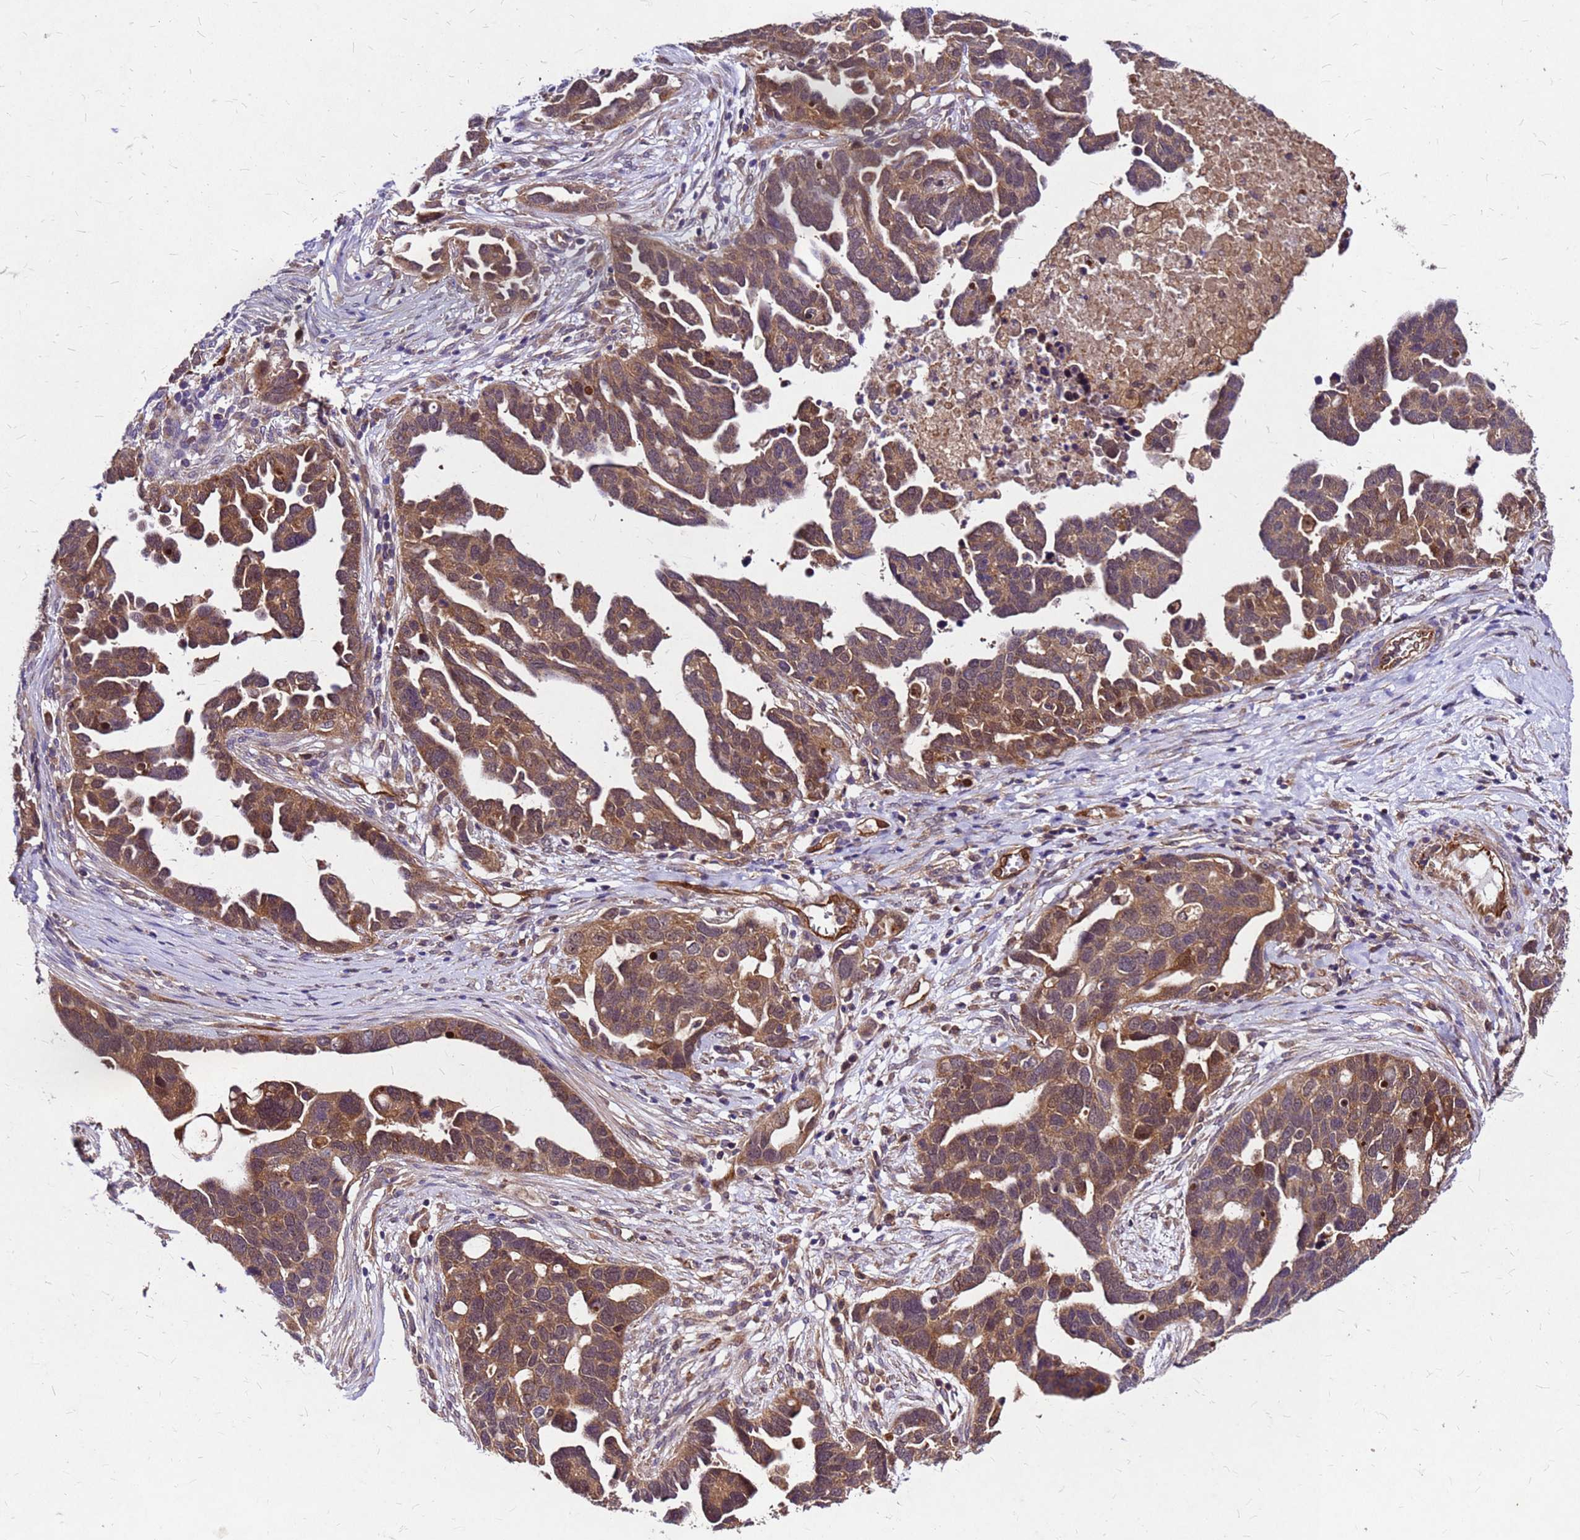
{"staining": {"intensity": "moderate", "quantity": ">75%", "location": "cytoplasmic/membranous"}, "tissue": "ovarian cancer", "cell_type": "Tumor cells", "image_type": "cancer", "snomed": [{"axis": "morphology", "description": "Cystadenocarcinoma, serous, NOS"}, {"axis": "topography", "description": "Ovary"}], "caption": "Immunohistochemical staining of serous cystadenocarcinoma (ovarian) shows medium levels of moderate cytoplasmic/membranous protein staining in approximately >75% of tumor cells.", "gene": "DUSP23", "patient": {"sex": "female", "age": 54}}